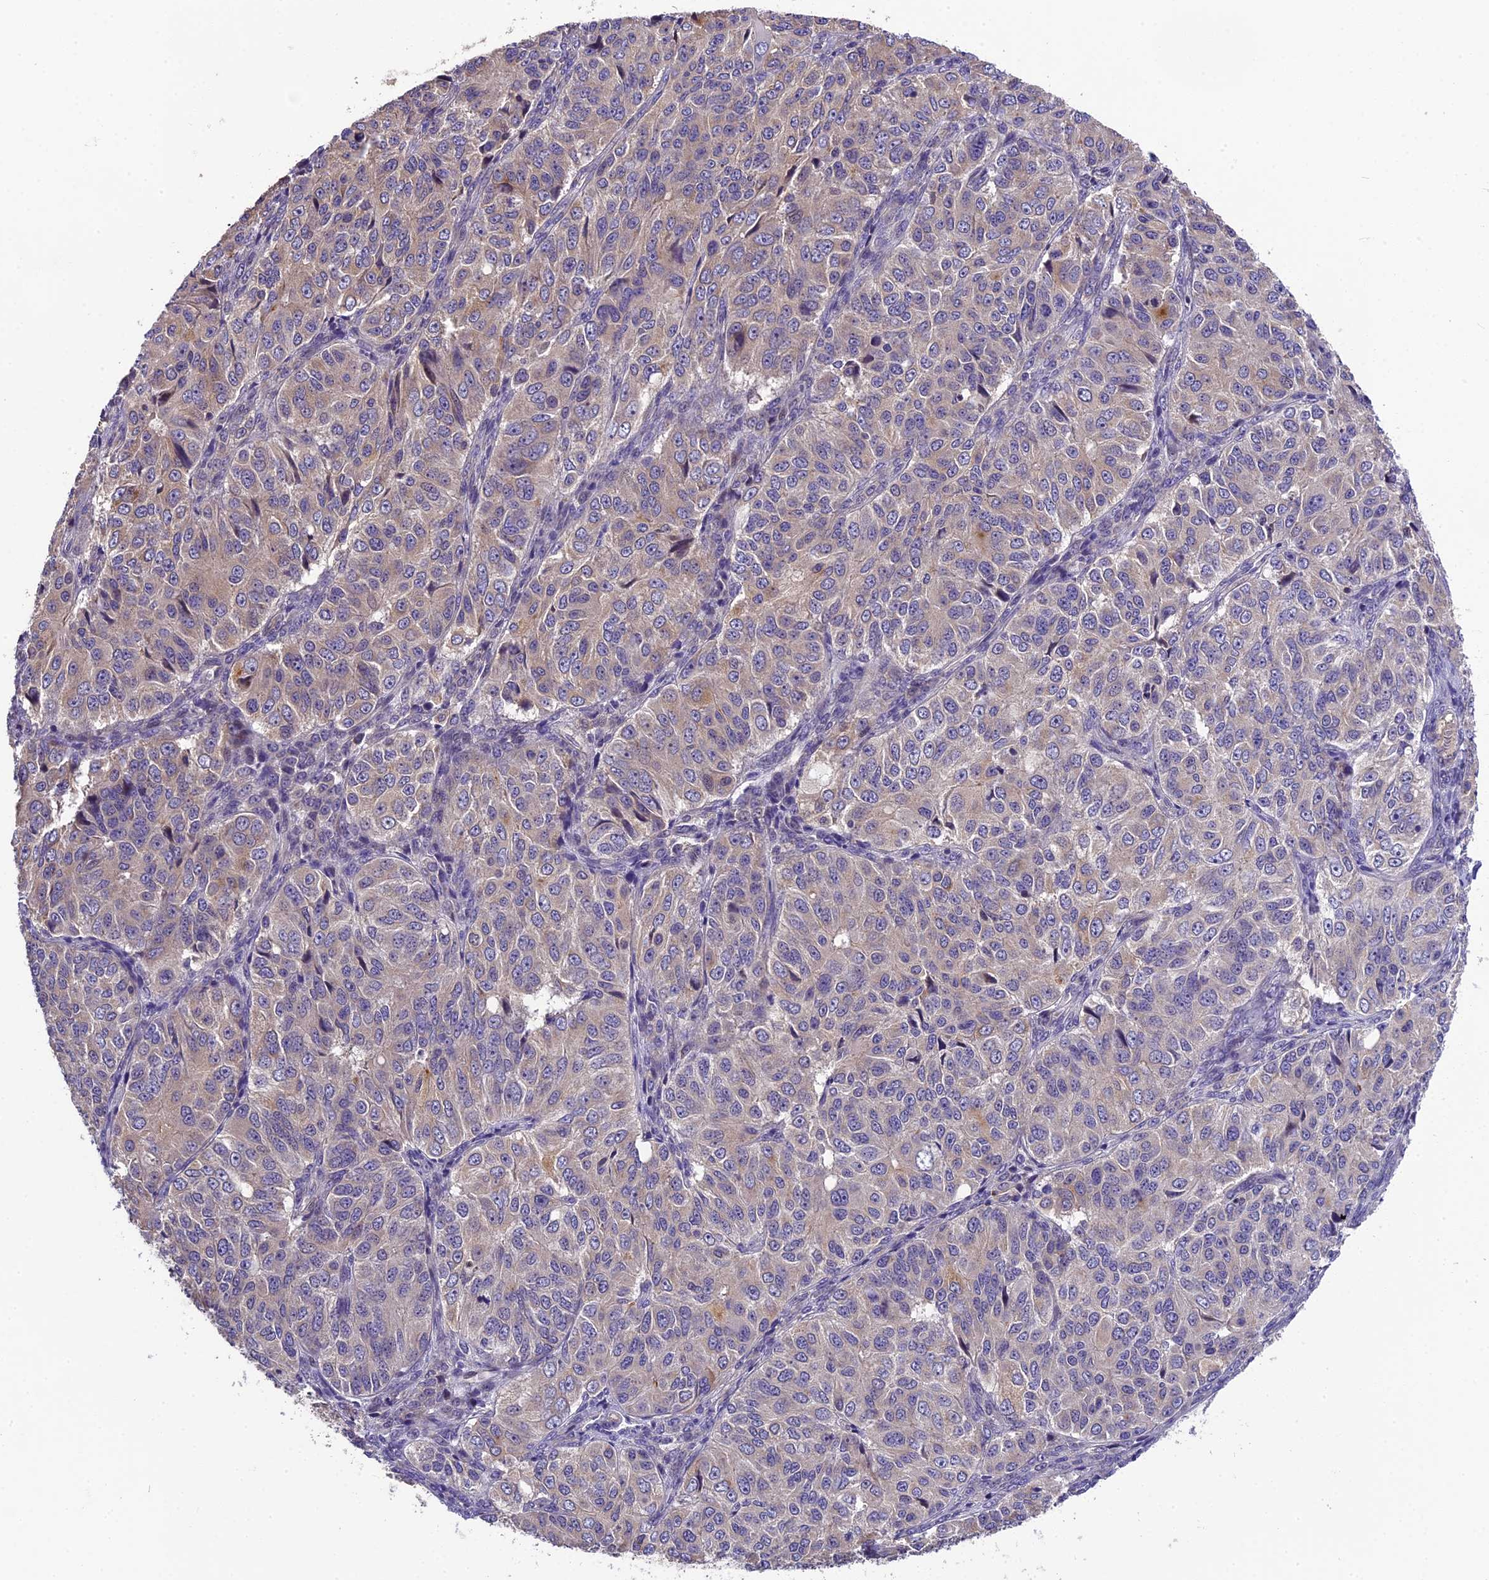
{"staining": {"intensity": "negative", "quantity": "none", "location": "none"}, "tissue": "ovarian cancer", "cell_type": "Tumor cells", "image_type": "cancer", "snomed": [{"axis": "morphology", "description": "Carcinoma, endometroid"}, {"axis": "topography", "description": "Ovary"}], "caption": "Immunohistochemistry photomicrograph of human ovarian endometroid carcinoma stained for a protein (brown), which exhibits no expression in tumor cells.", "gene": "ABCC10", "patient": {"sex": "female", "age": 51}}